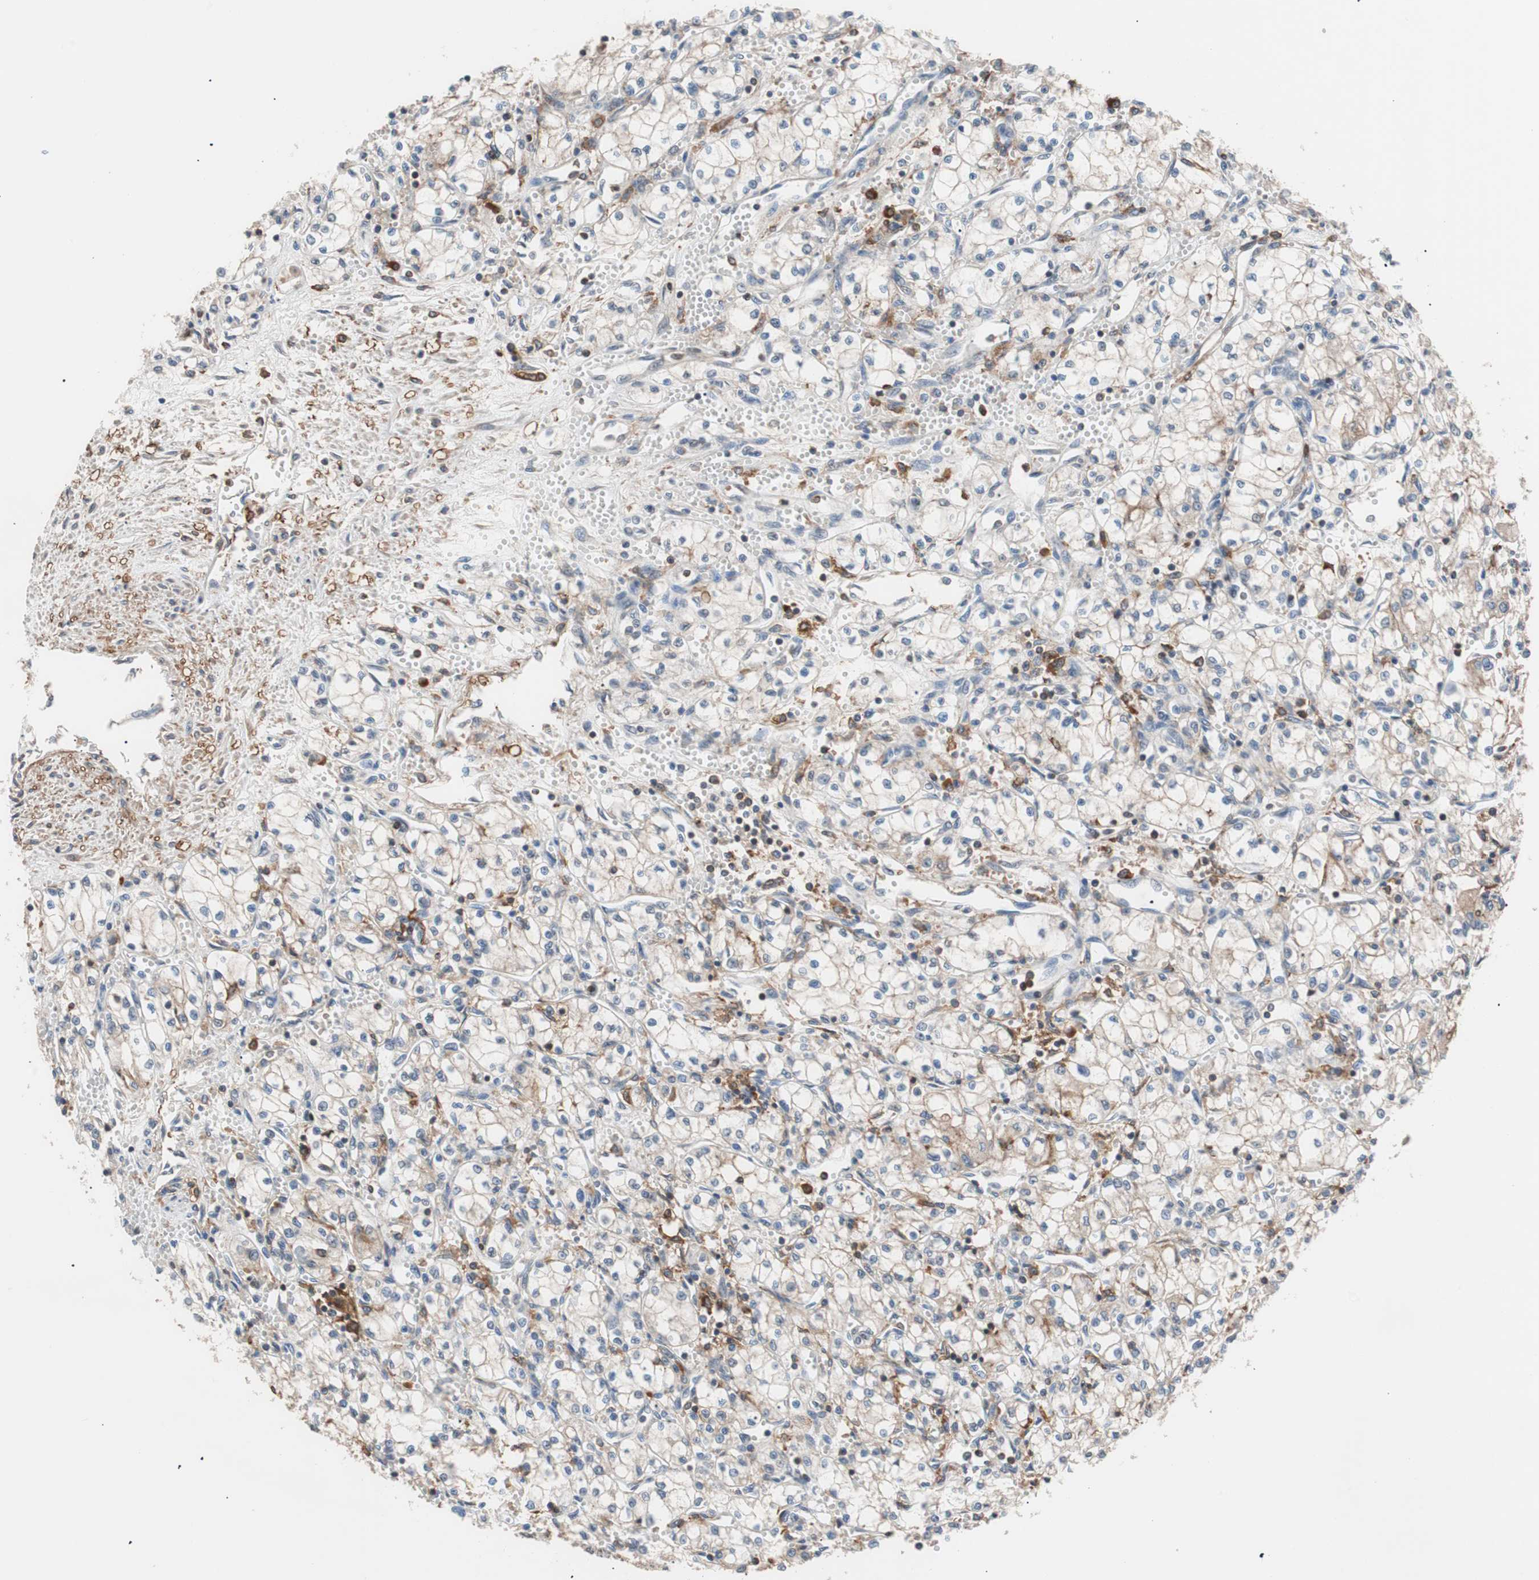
{"staining": {"intensity": "weak", "quantity": "<25%", "location": "cytoplasmic/membranous"}, "tissue": "renal cancer", "cell_type": "Tumor cells", "image_type": "cancer", "snomed": [{"axis": "morphology", "description": "Normal tissue, NOS"}, {"axis": "morphology", "description": "Adenocarcinoma, NOS"}, {"axis": "topography", "description": "Kidney"}], "caption": "DAB immunohistochemical staining of renal cancer demonstrates no significant positivity in tumor cells. (DAB (3,3'-diaminobenzidine) immunohistochemistry with hematoxylin counter stain).", "gene": "LITAF", "patient": {"sex": "male", "age": 59}}